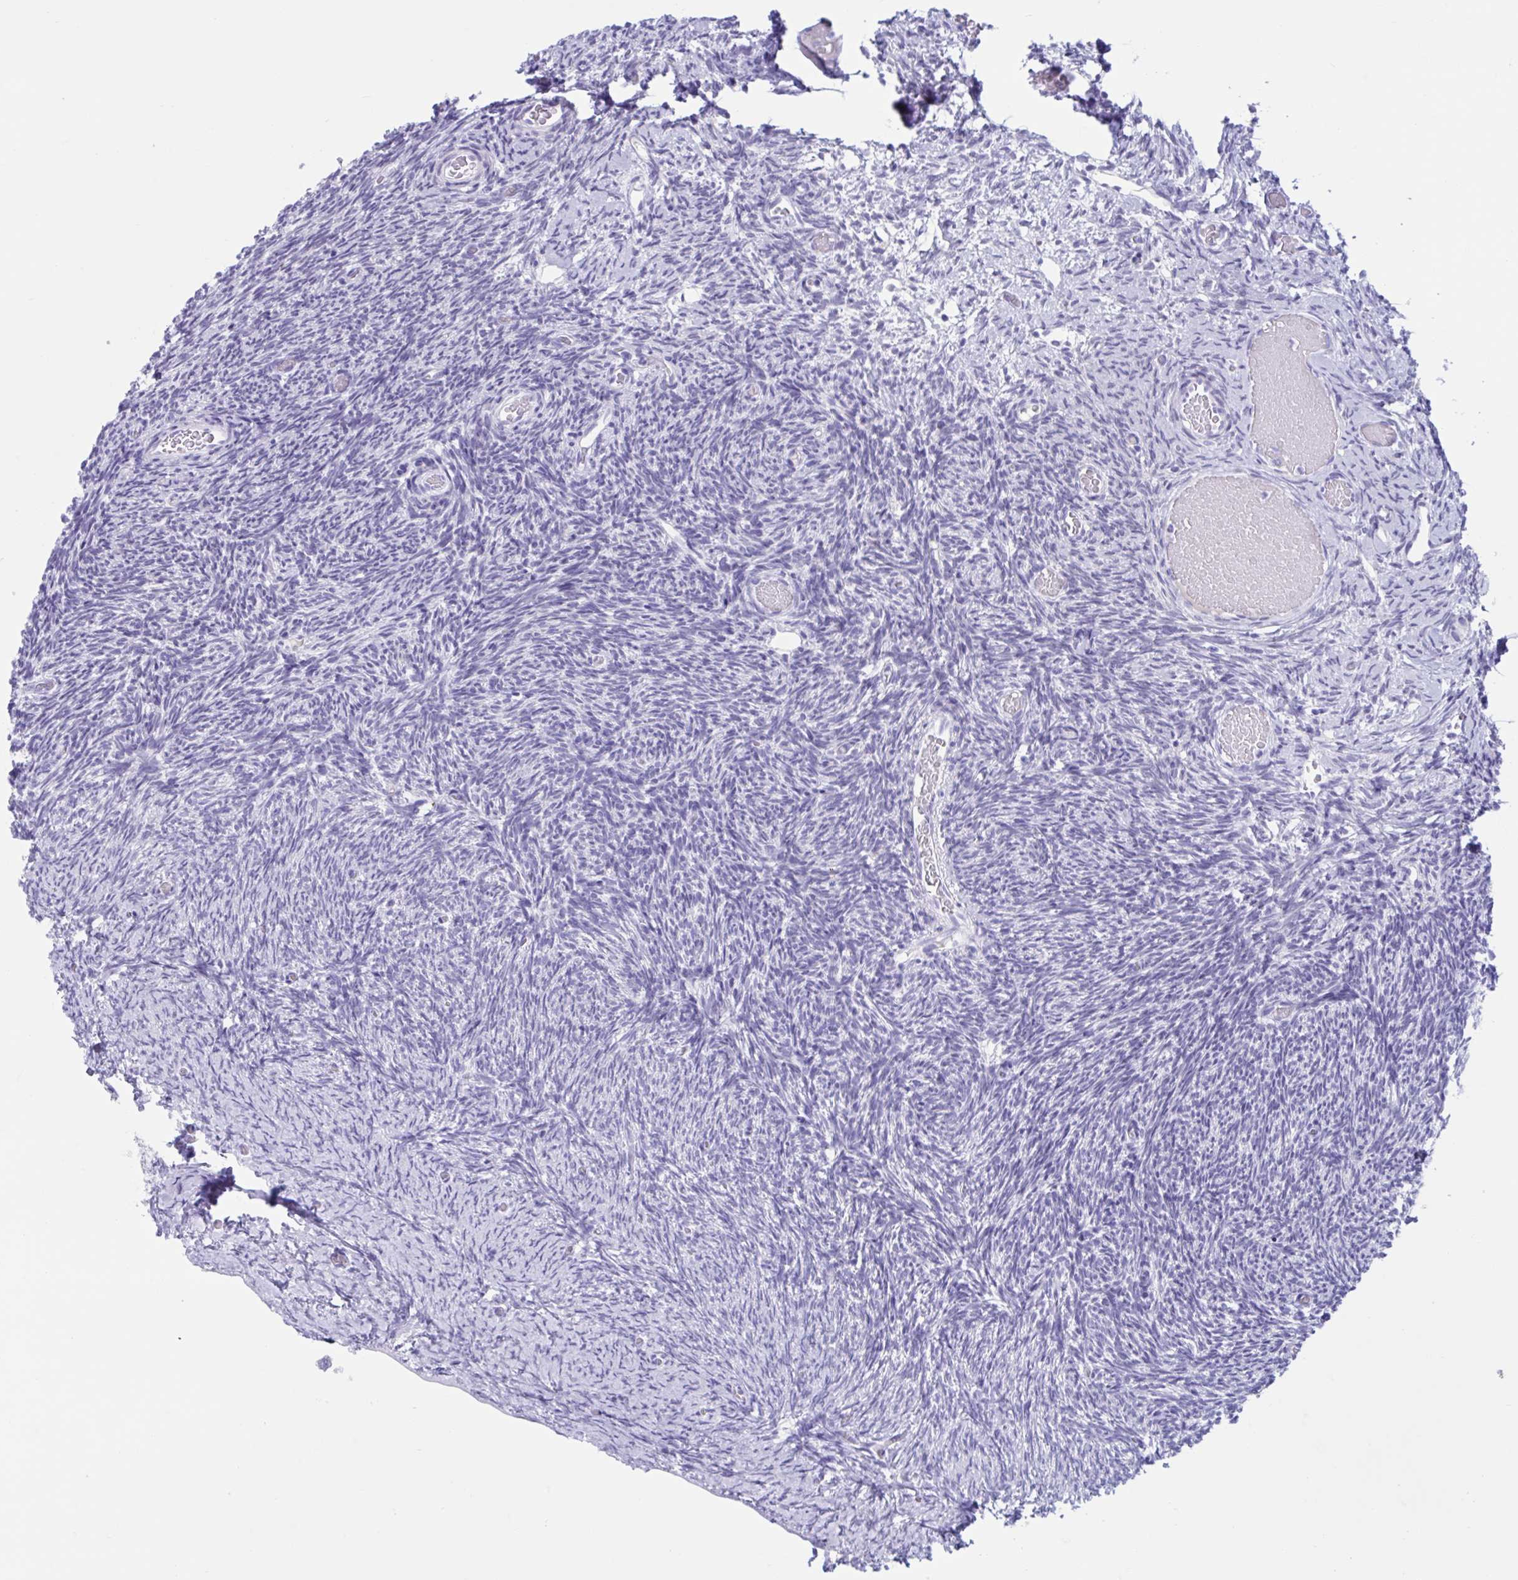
{"staining": {"intensity": "negative", "quantity": "none", "location": "none"}, "tissue": "ovary", "cell_type": "Follicle cells", "image_type": "normal", "snomed": [{"axis": "morphology", "description": "Normal tissue, NOS"}, {"axis": "topography", "description": "Ovary"}], "caption": "The histopathology image exhibits no significant expression in follicle cells of ovary.", "gene": "TMEM35A", "patient": {"sex": "female", "age": 39}}